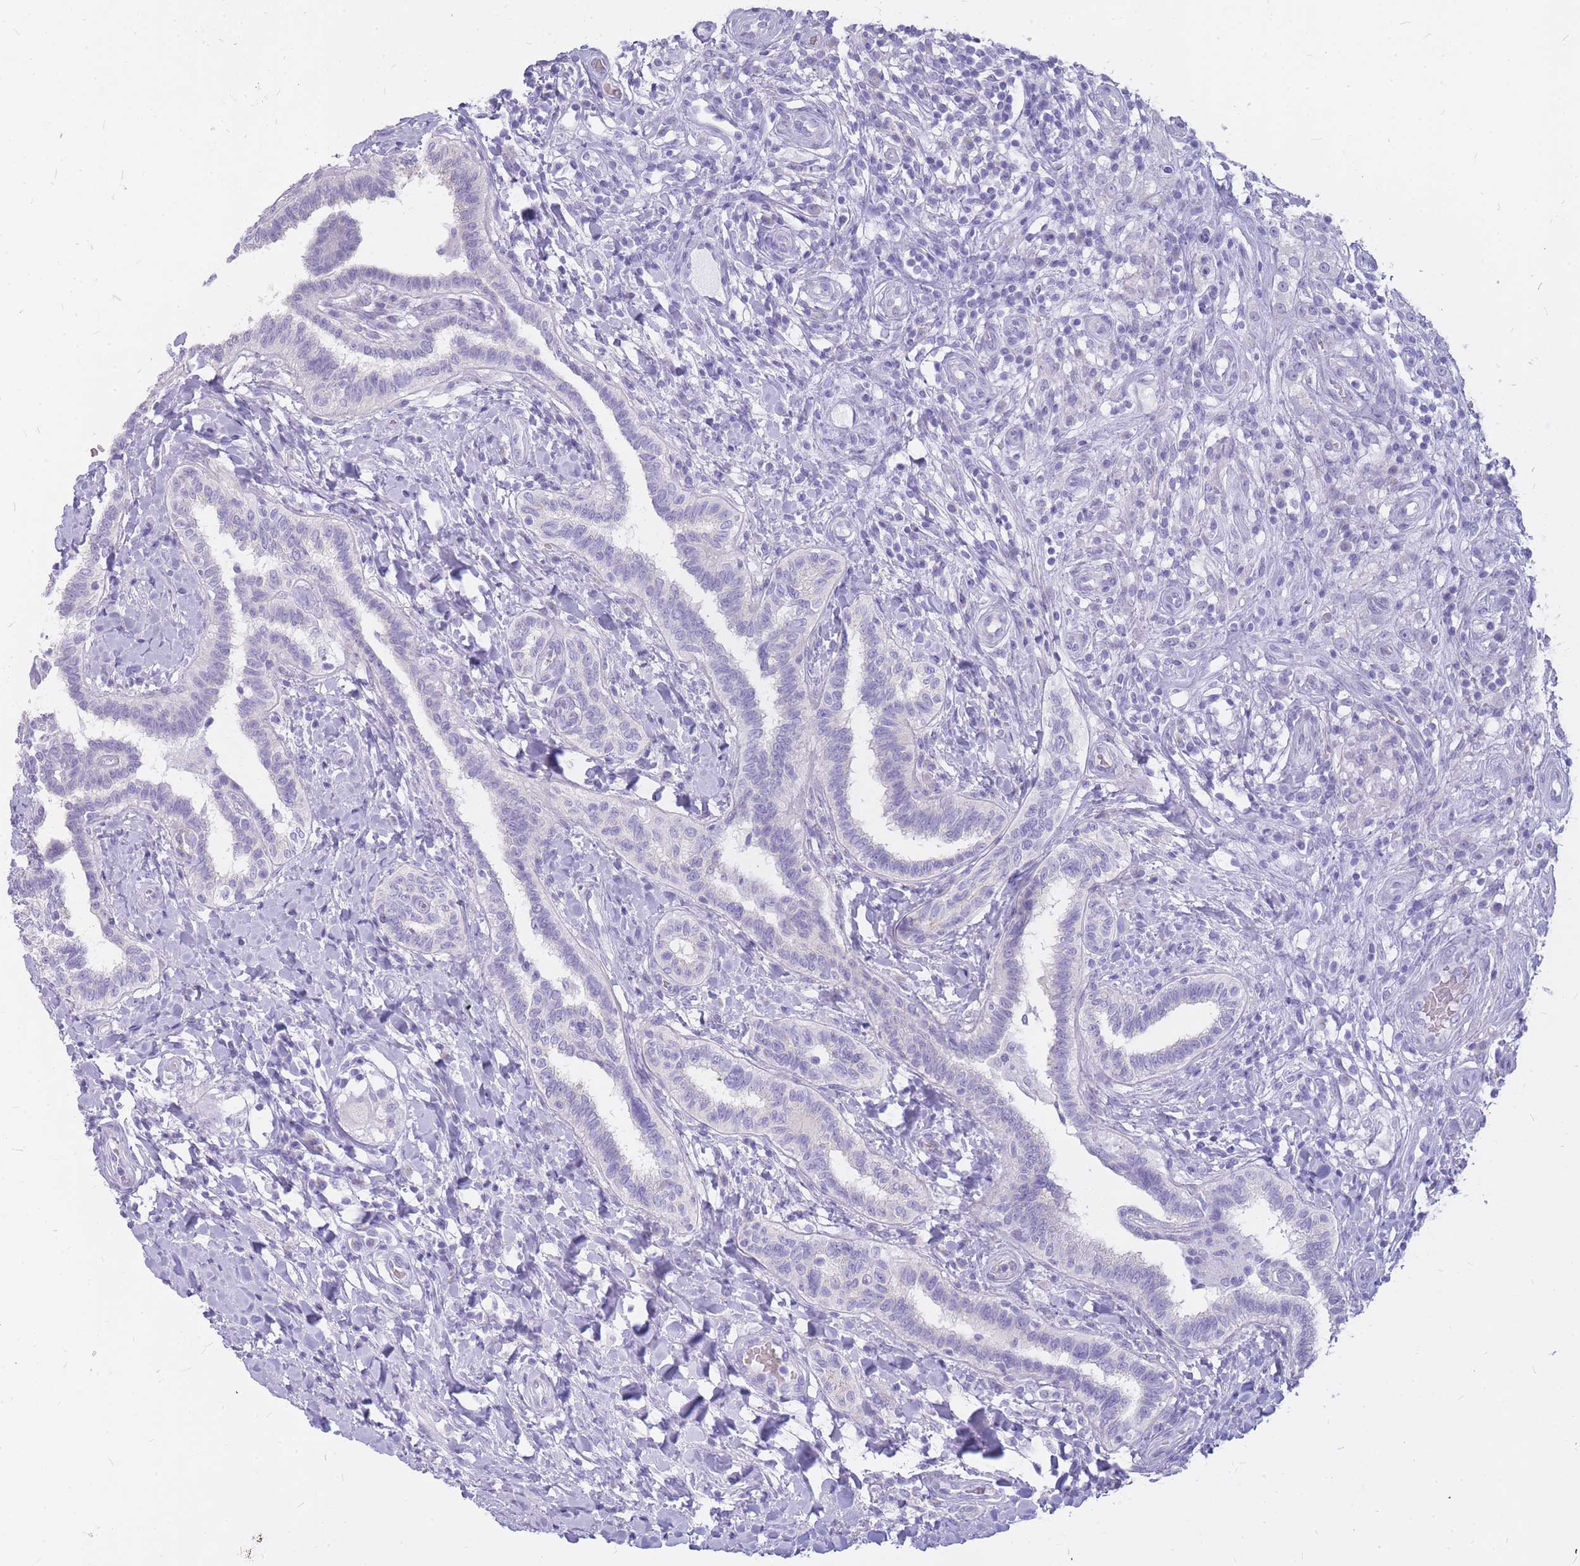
{"staining": {"intensity": "negative", "quantity": "none", "location": "none"}, "tissue": "testis cancer", "cell_type": "Tumor cells", "image_type": "cancer", "snomed": [{"axis": "morphology", "description": "Seminoma, NOS"}, {"axis": "topography", "description": "Testis"}], "caption": "This micrograph is of testis cancer (seminoma) stained with immunohistochemistry (IHC) to label a protein in brown with the nuclei are counter-stained blue. There is no expression in tumor cells.", "gene": "INS", "patient": {"sex": "male", "age": 49}}